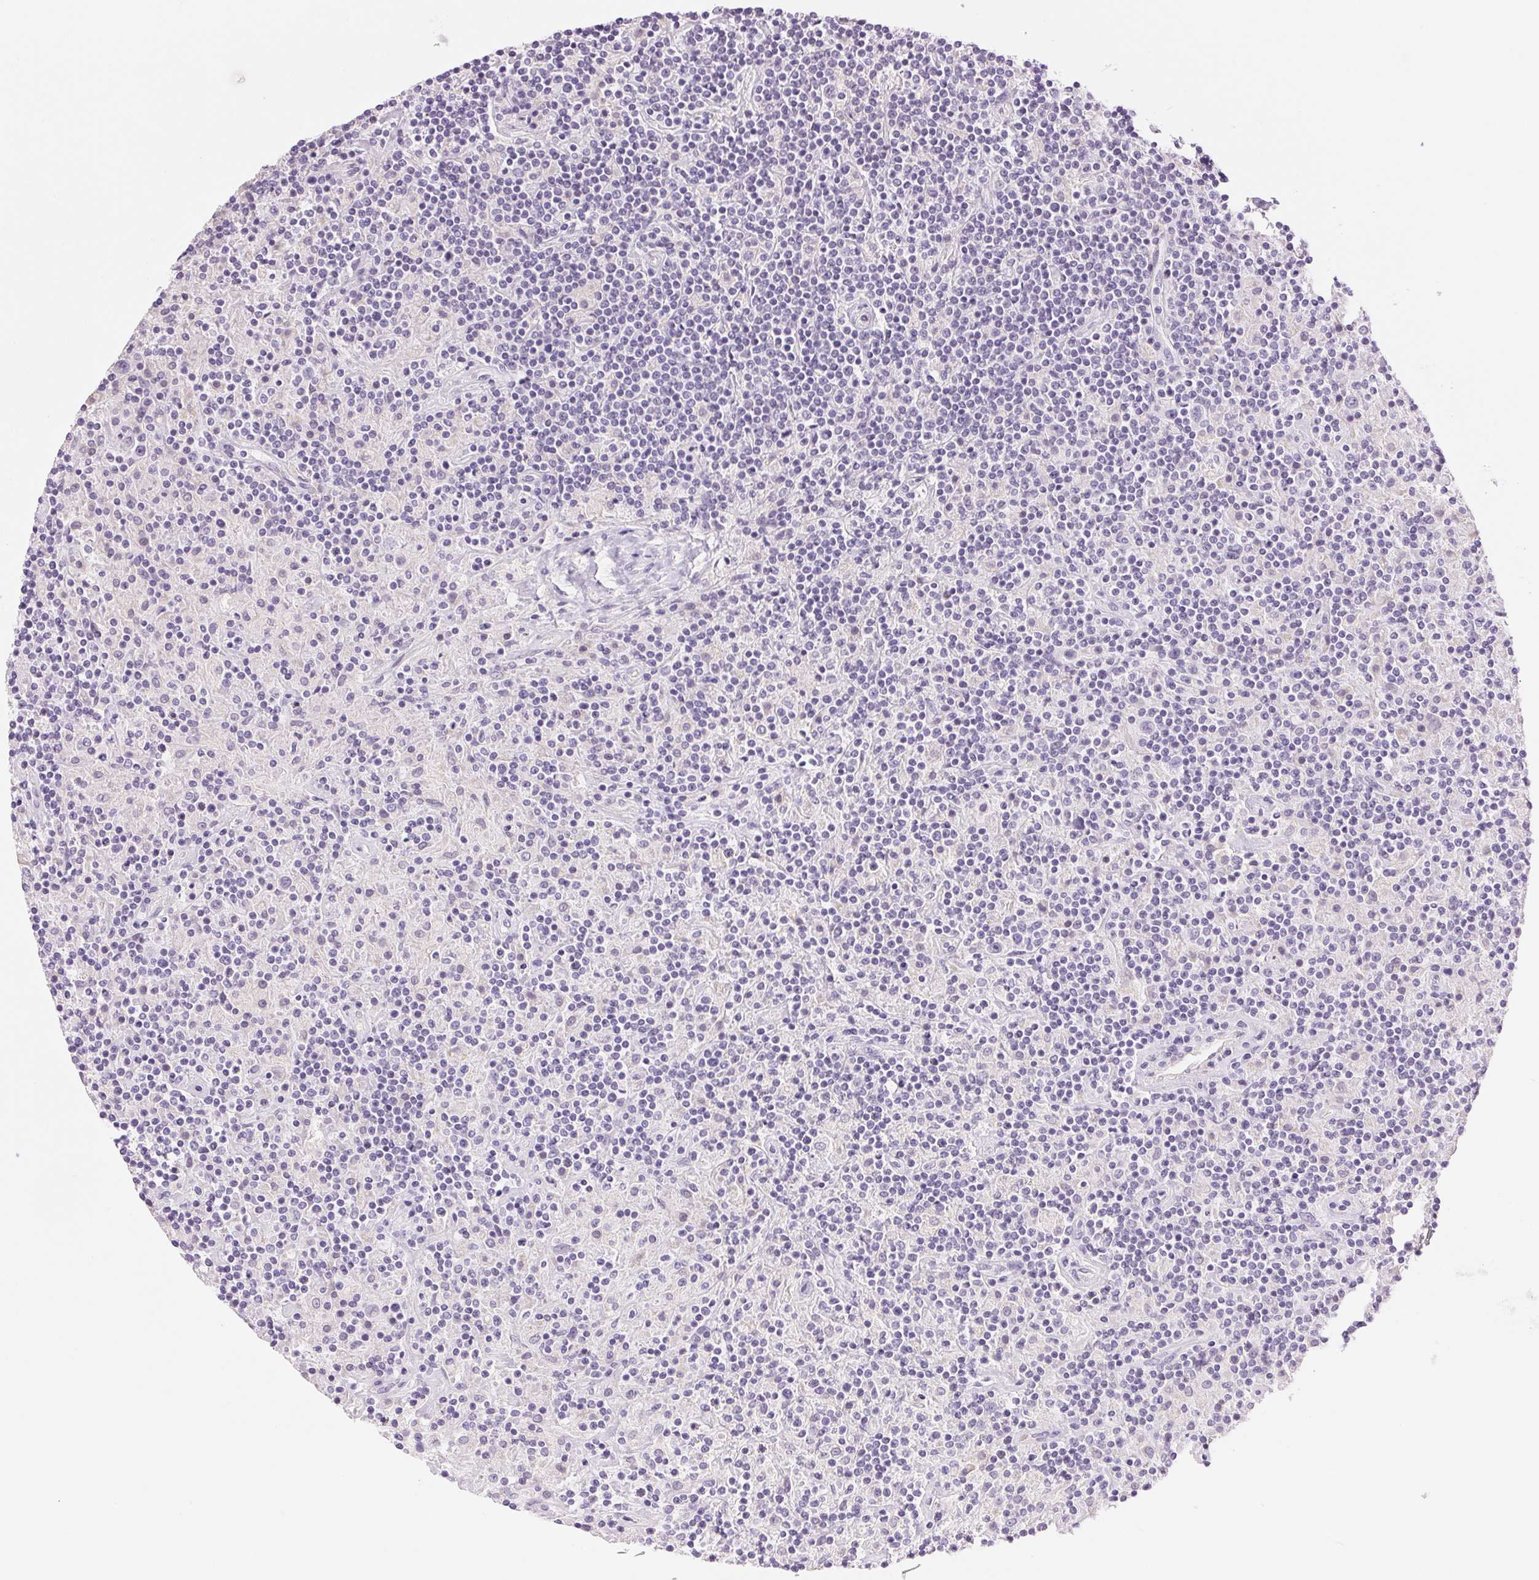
{"staining": {"intensity": "negative", "quantity": "none", "location": "none"}, "tissue": "lymphoma", "cell_type": "Tumor cells", "image_type": "cancer", "snomed": [{"axis": "morphology", "description": "Hodgkin's disease, NOS"}, {"axis": "topography", "description": "Lymph node"}], "caption": "Tumor cells show no significant protein expression in Hodgkin's disease.", "gene": "HSD17B2", "patient": {"sex": "male", "age": 70}}